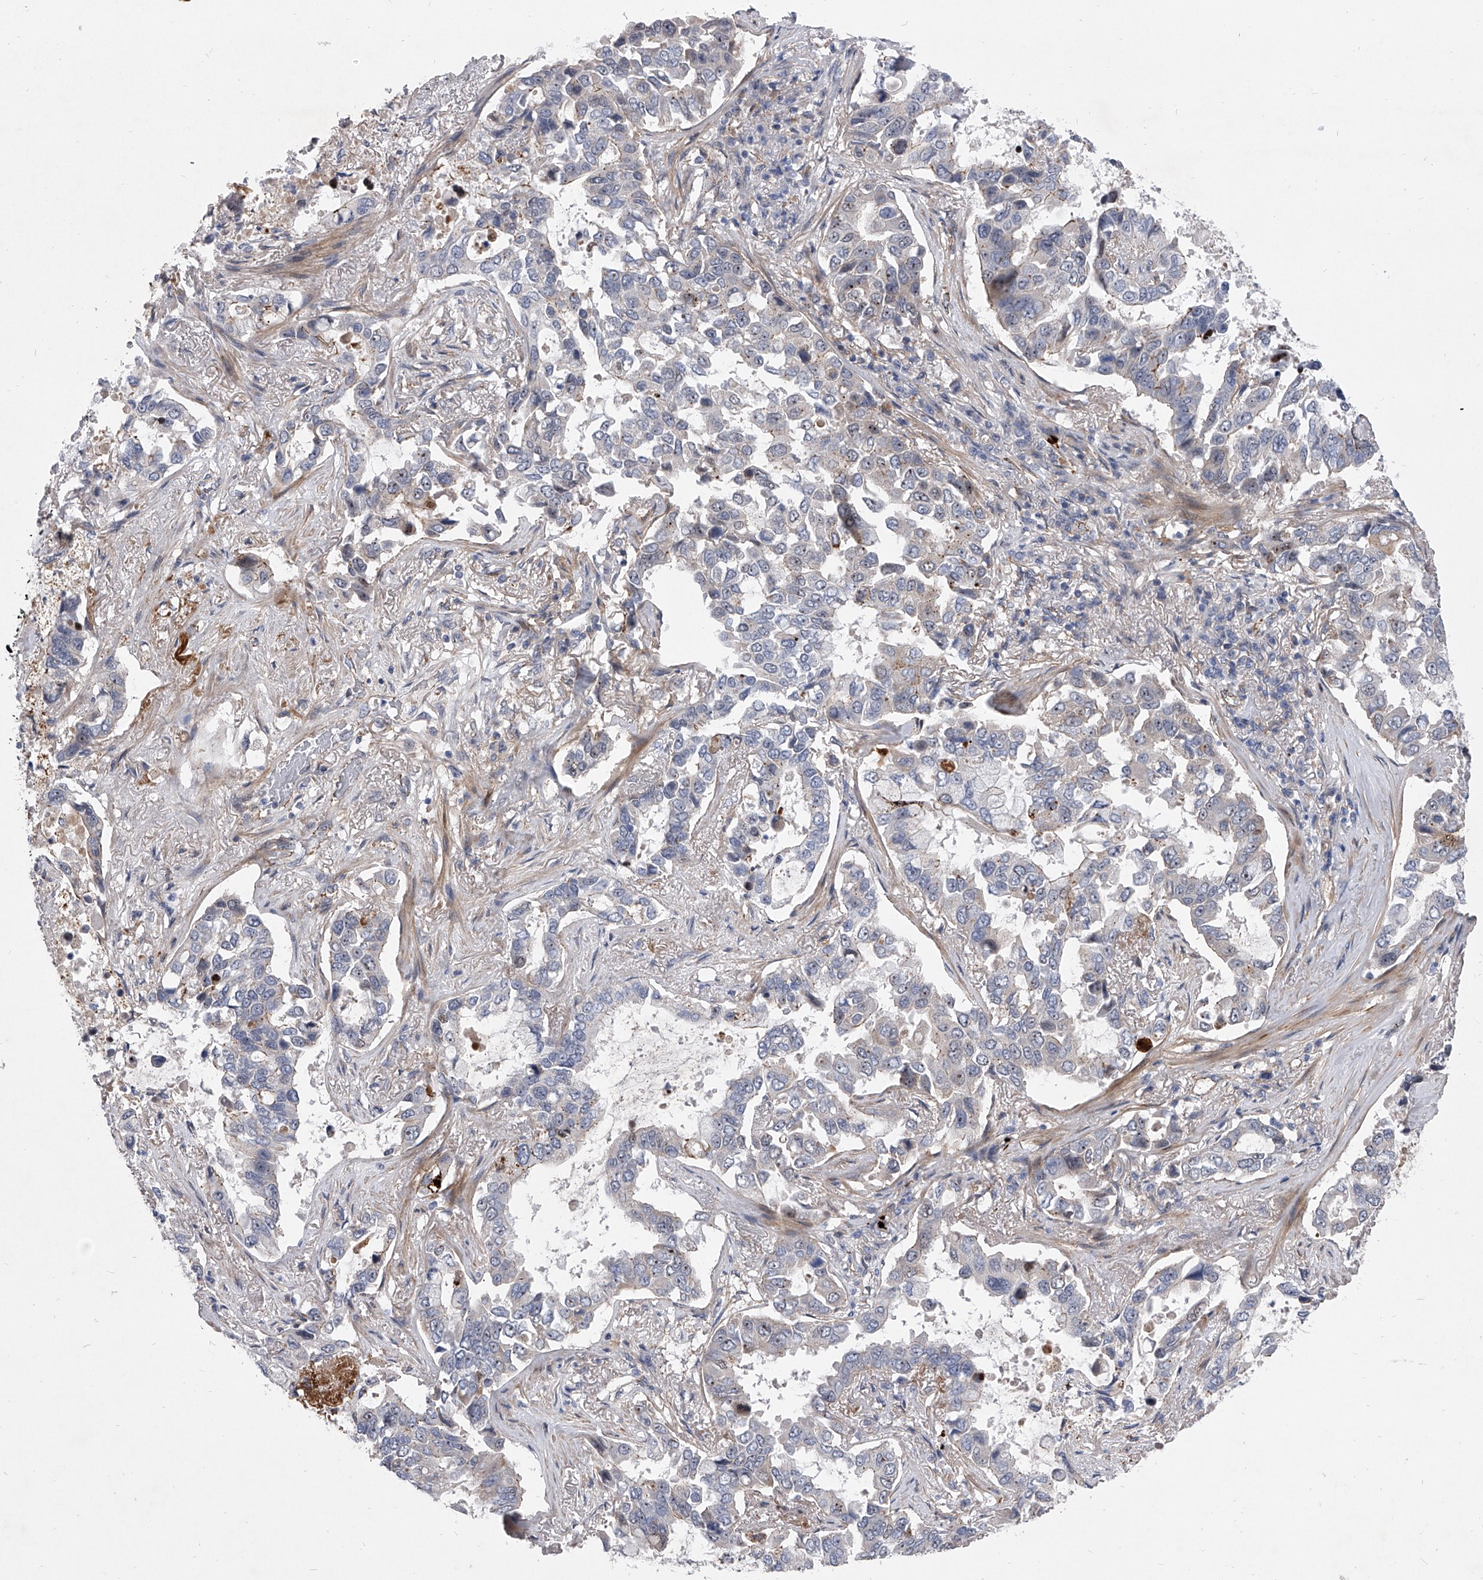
{"staining": {"intensity": "negative", "quantity": "none", "location": "none"}, "tissue": "lung cancer", "cell_type": "Tumor cells", "image_type": "cancer", "snomed": [{"axis": "morphology", "description": "Squamous cell carcinoma, NOS"}, {"axis": "topography", "description": "Lung"}], "caption": "Immunohistochemistry (IHC) image of neoplastic tissue: human lung cancer stained with DAB exhibits no significant protein expression in tumor cells.", "gene": "MINDY4", "patient": {"sex": "male", "age": 66}}